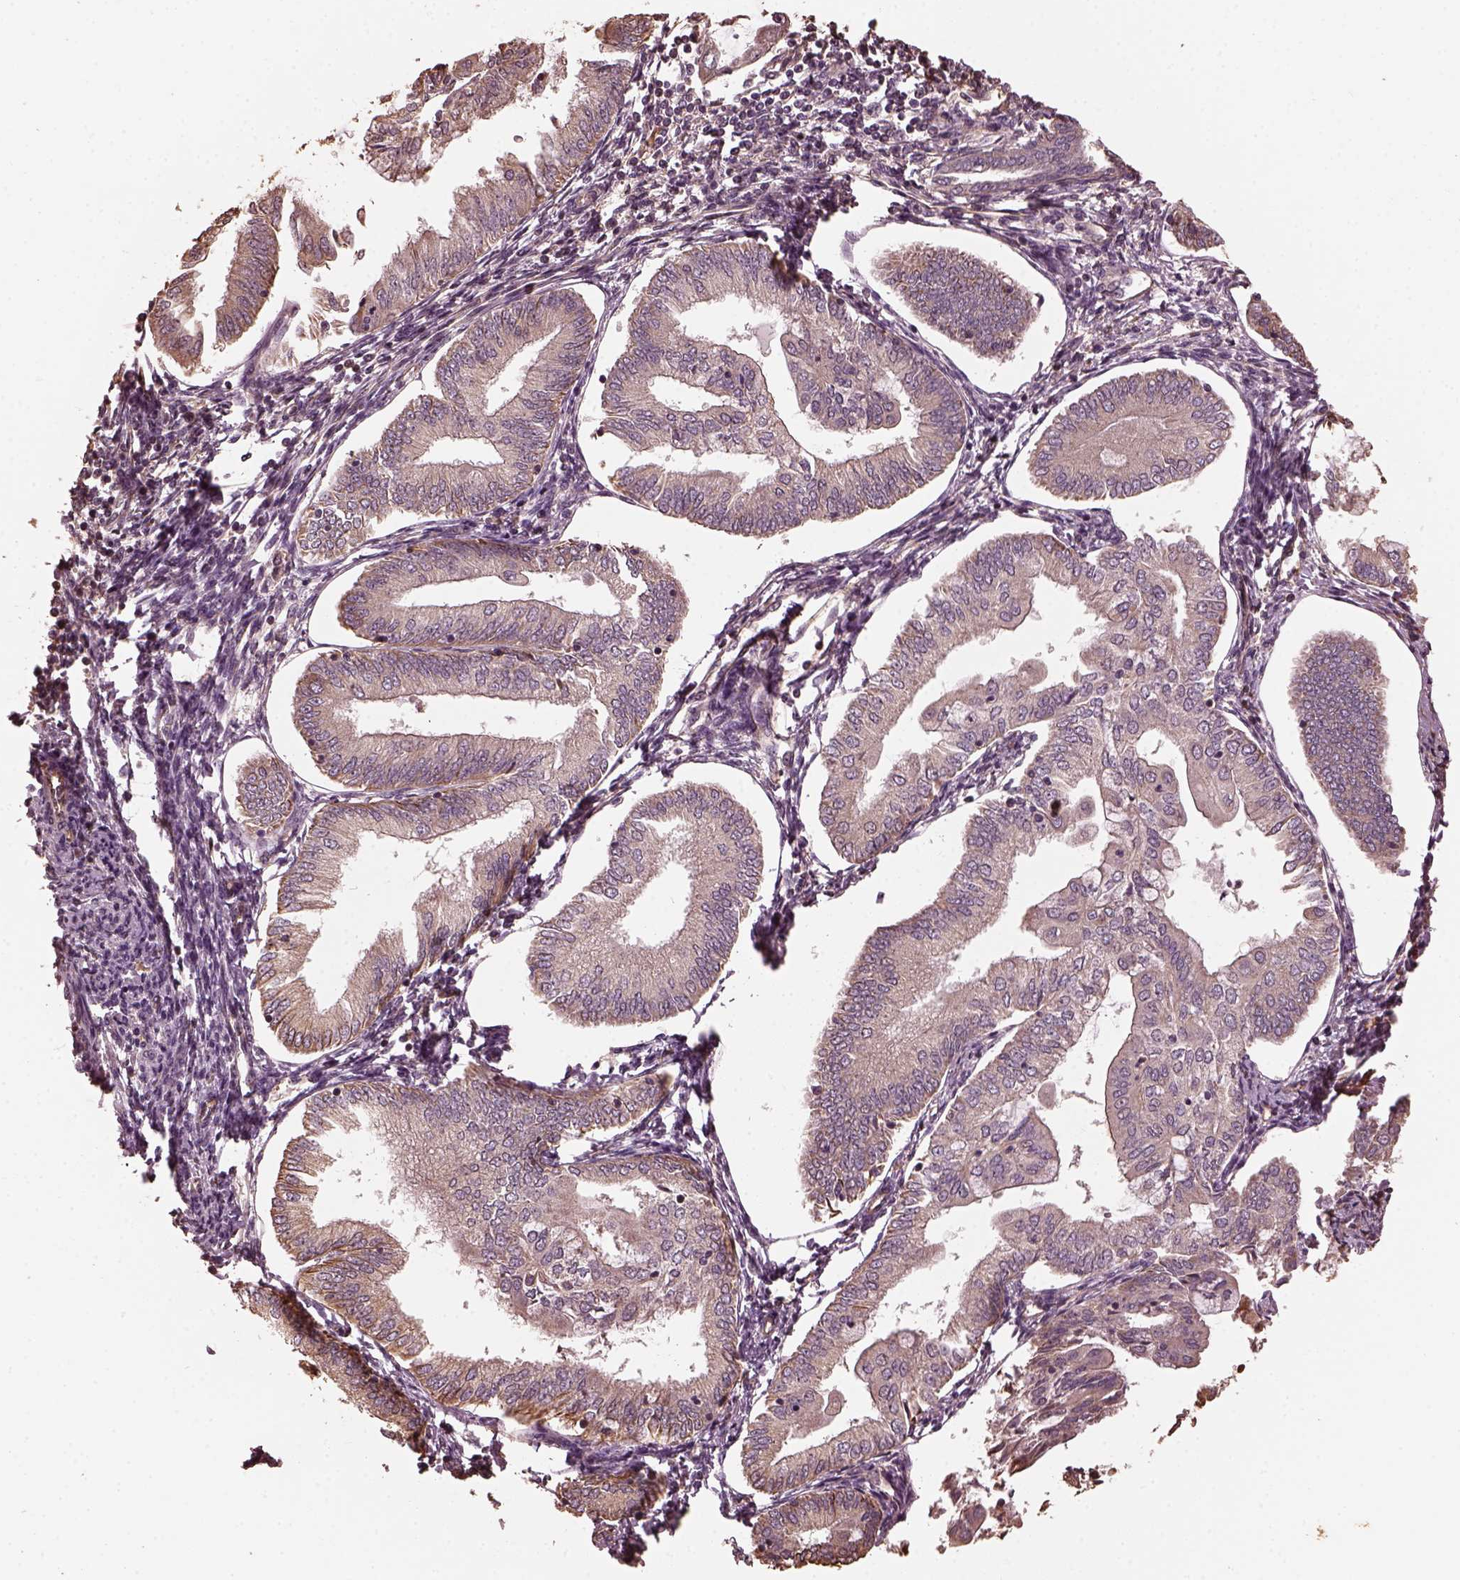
{"staining": {"intensity": "negative", "quantity": "none", "location": "none"}, "tissue": "endometrial cancer", "cell_type": "Tumor cells", "image_type": "cancer", "snomed": [{"axis": "morphology", "description": "Adenocarcinoma, NOS"}, {"axis": "topography", "description": "Endometrium"}], "caption": "High magnification brightfield microscopy of endometrial adenocarcinoma stained with DAB (3,3'-diaminobenzidine) (brown) and counterstained with hematoxylin (blue): tumor cells show no significant expression.", "gene": "GTPBP1", "patient": {"sex": "female", "age": 55}}